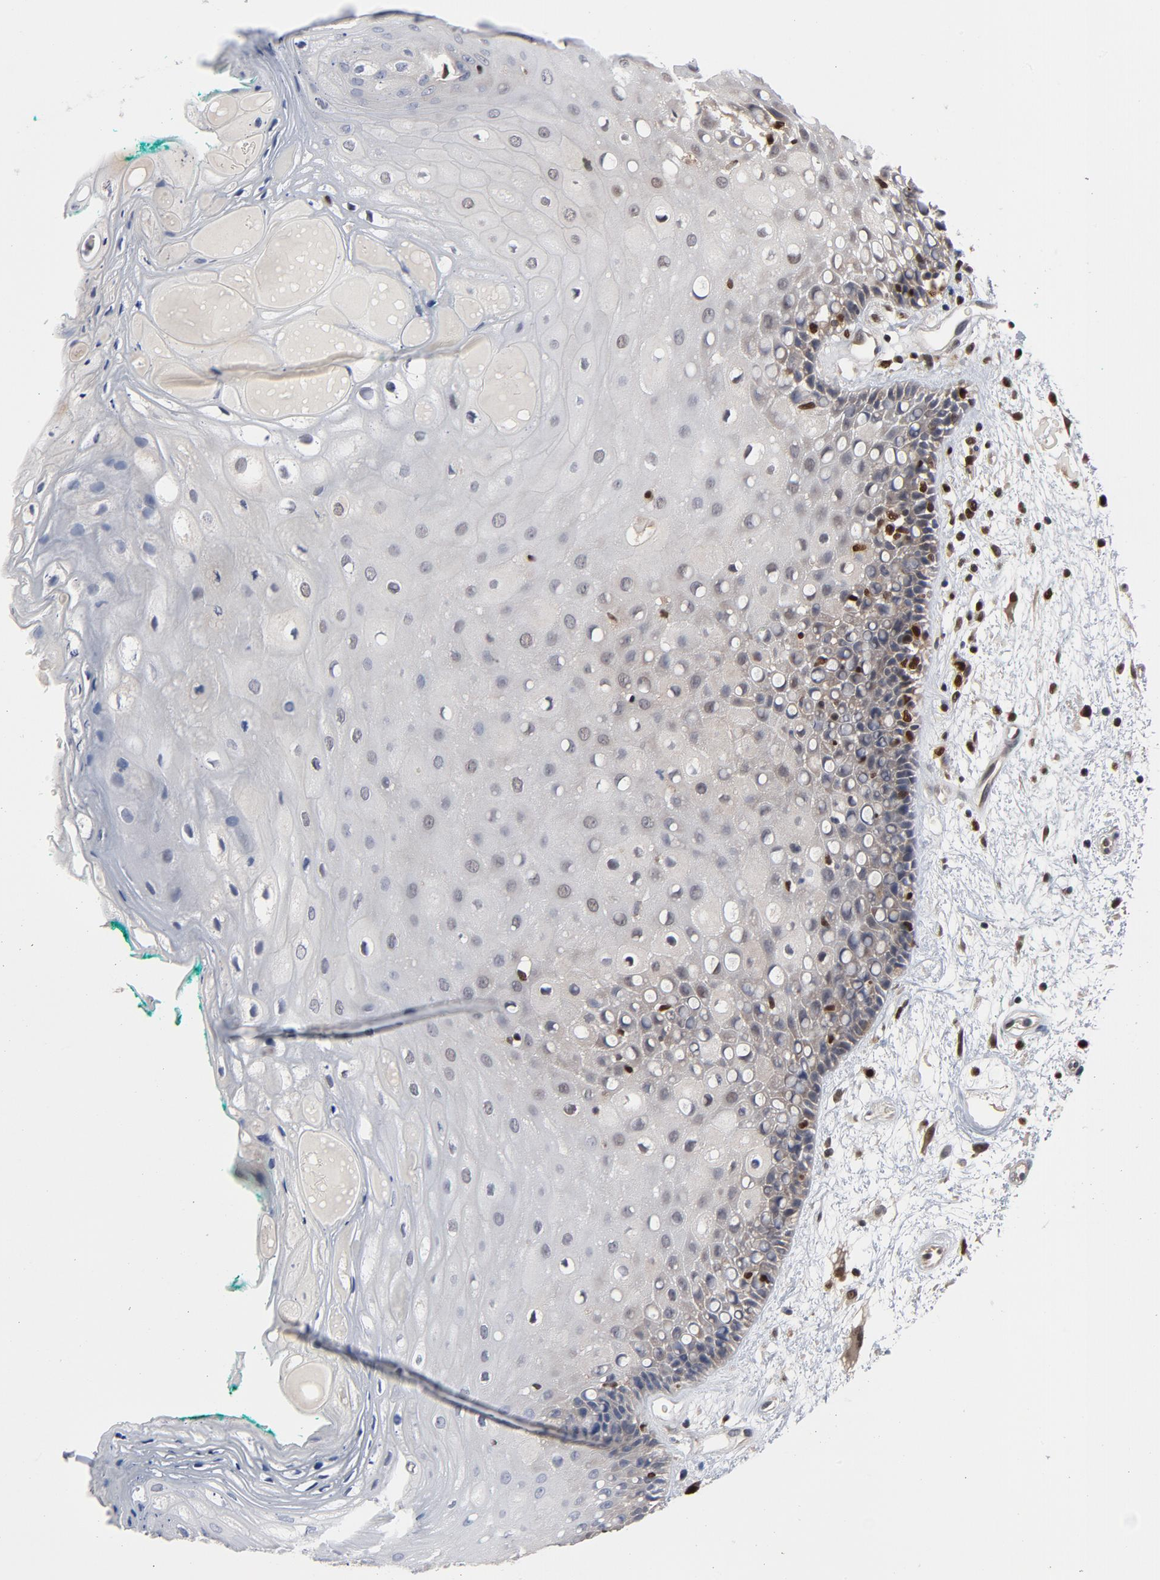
{"staining": {"intensity": "weak", "quantity": "<25%", "location": "nuclear"}, "tissue": "oral mucosa", "cell_type": "Squamous epithelial cells", "image_type": "normal", "snomed": [{"axis": "morphology", "description": "Normal tissue, NOS"}, {"axis": "morphology", "description": "Squamous cell carcinoma, NOS"}, {"axis": "topography", "description": "Skeletal muscle"}, {"axis": "topography", "description": "Oral tissue"}, {"axis": "topography", "description": "Head-Neck"}], "caption": "High power microscopy image of an IHC micrograph of unremarkable oral mucosa, revealing no significant staining in squamous epithelial cells.", "gene": "NFKB1", "patient": {"sex": "female", "age": 84}}